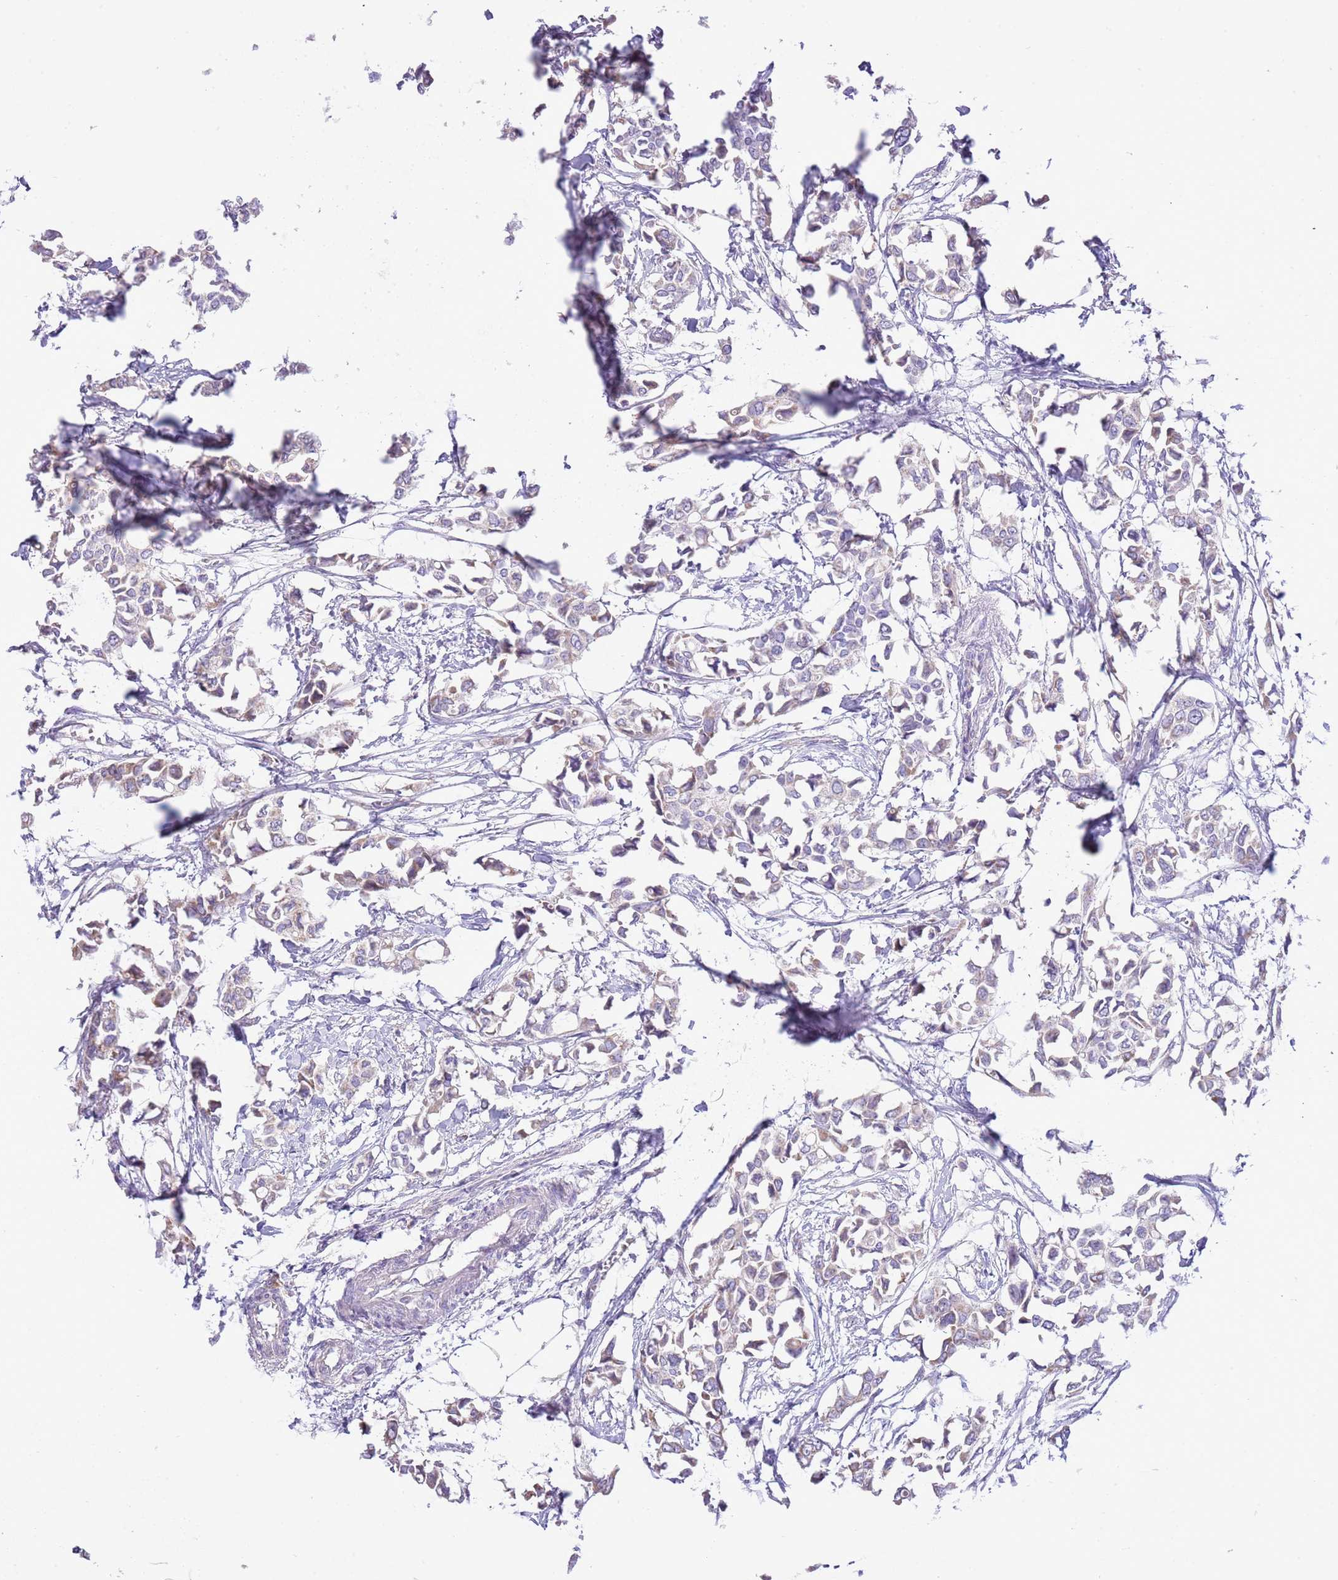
{"staining": {"intensity": "negative", "quantity": "none", "location": "none"}, "tissue": "breast cancer", "cell_type": "Tumor cells", "image_type": "cancer", "snomed": [{"axis": "morphology", "description": "Duct carcinoma"}, {"axis": "topography", "description": "Breast"}], "caption": "Immunohistochemistry (IHC) image of invasive ductal carcinoma (breast) stained for a protein (brown), which demonstrates no expression in tumor cells.", "gene": "OAZ2", "patient": {"sex": "female", "age": 41}}